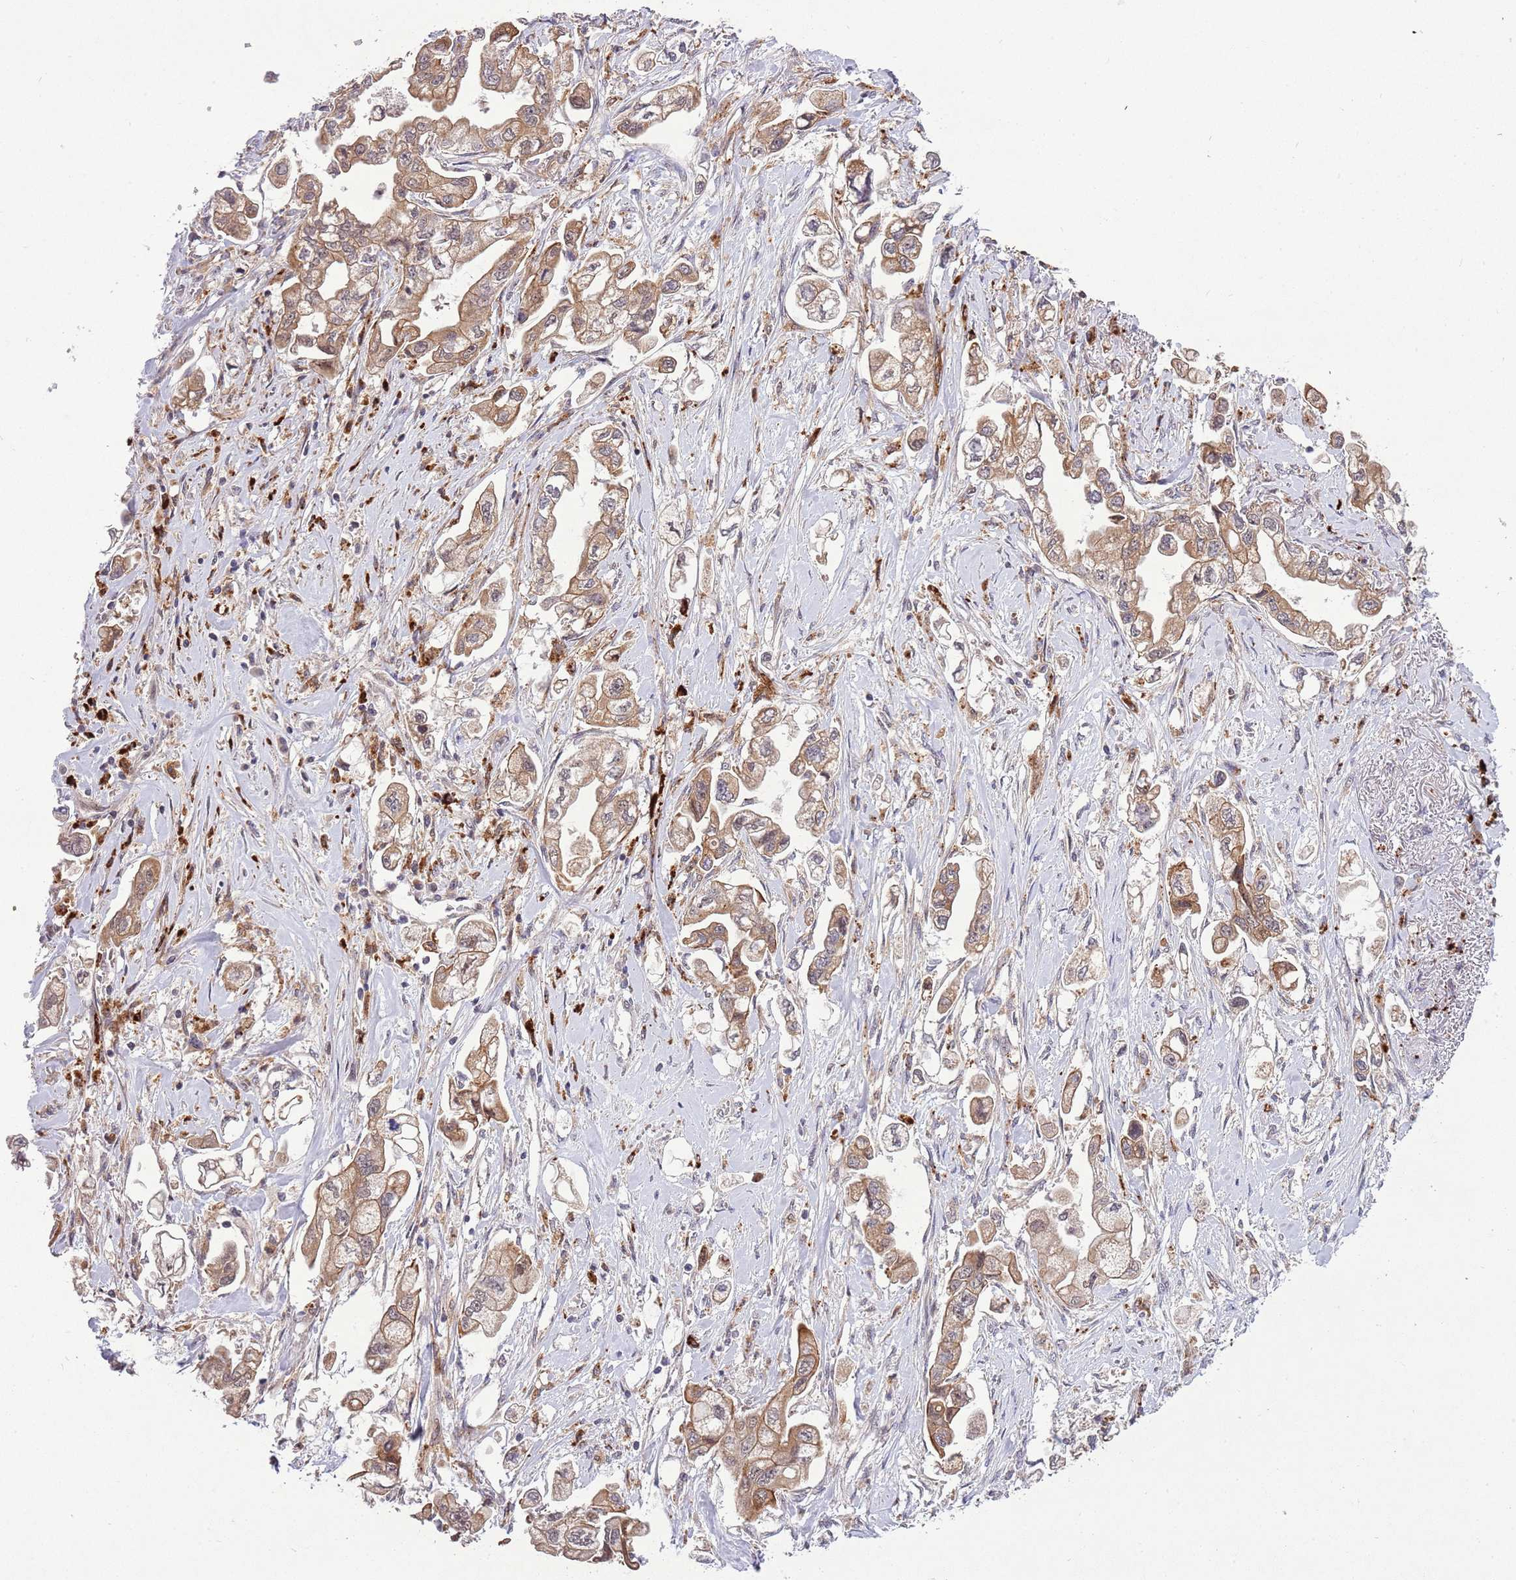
{"staining": {"intensity": "moderate", "quantity": ">75%", "location": "cytoplasmic/membranous"}, "tissue": "stomach cancer", "cell_type": "Tumor cells", "image_type": "cancer", "snomed": [{"axis": "morphology", "description": "Adenocarcinoma, NOS"}, {"axis": "topography", "description": "Stomach"}], "caption": "Human stomach cancer stained for a protein (brown) exhibits moderate cytoplasmic/membranous positive staining in approximately >75% of tumor cells.", "gene": "TRIM27", "patient": {"sex": "male", "age": 62}}